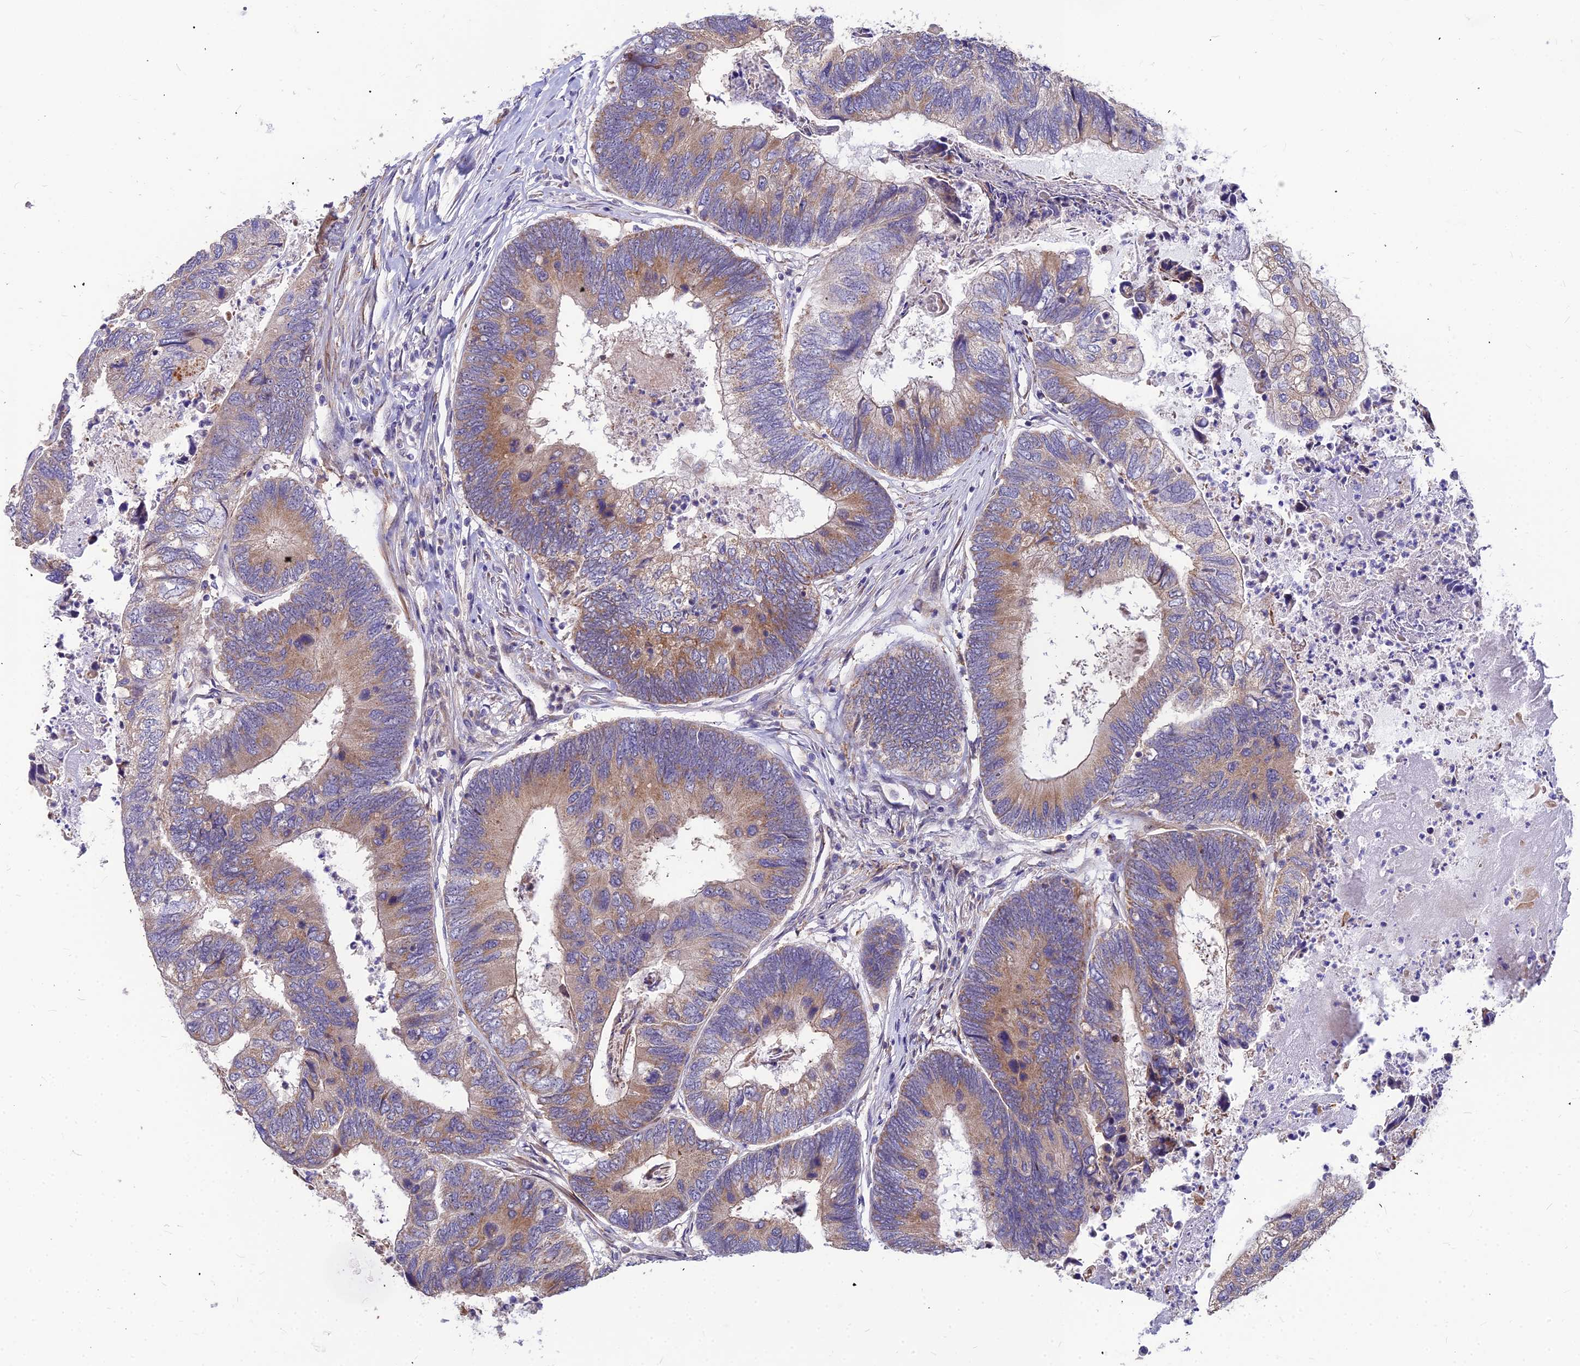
{"staining": {"intensity": "moderate", "quantity": "25%-75%", "location": "cytoplasmic/membranous"}, "tissue": "colorectal cancer", "cell_type": "Tumor cells", "image_type": "cancer", "snomed": [{"axis": "morphology", "description": "Adenocarcinoma, NOS"}, {"axis": "topography", "description": "Colon"}], "caption": "High-magnification brightfield microscopy of colorectal adenocarcinoma stained with DAB (3,3'-diaminobenzidine) (brown) and counterstained with hematoxylin (blue). tumor cells exhibit moderate cytoplasmic/membranous expression is identified in approximately25%-75% of cells.", "gene": "LEKR1", "patient": {"sex": "female", "age": 67}}